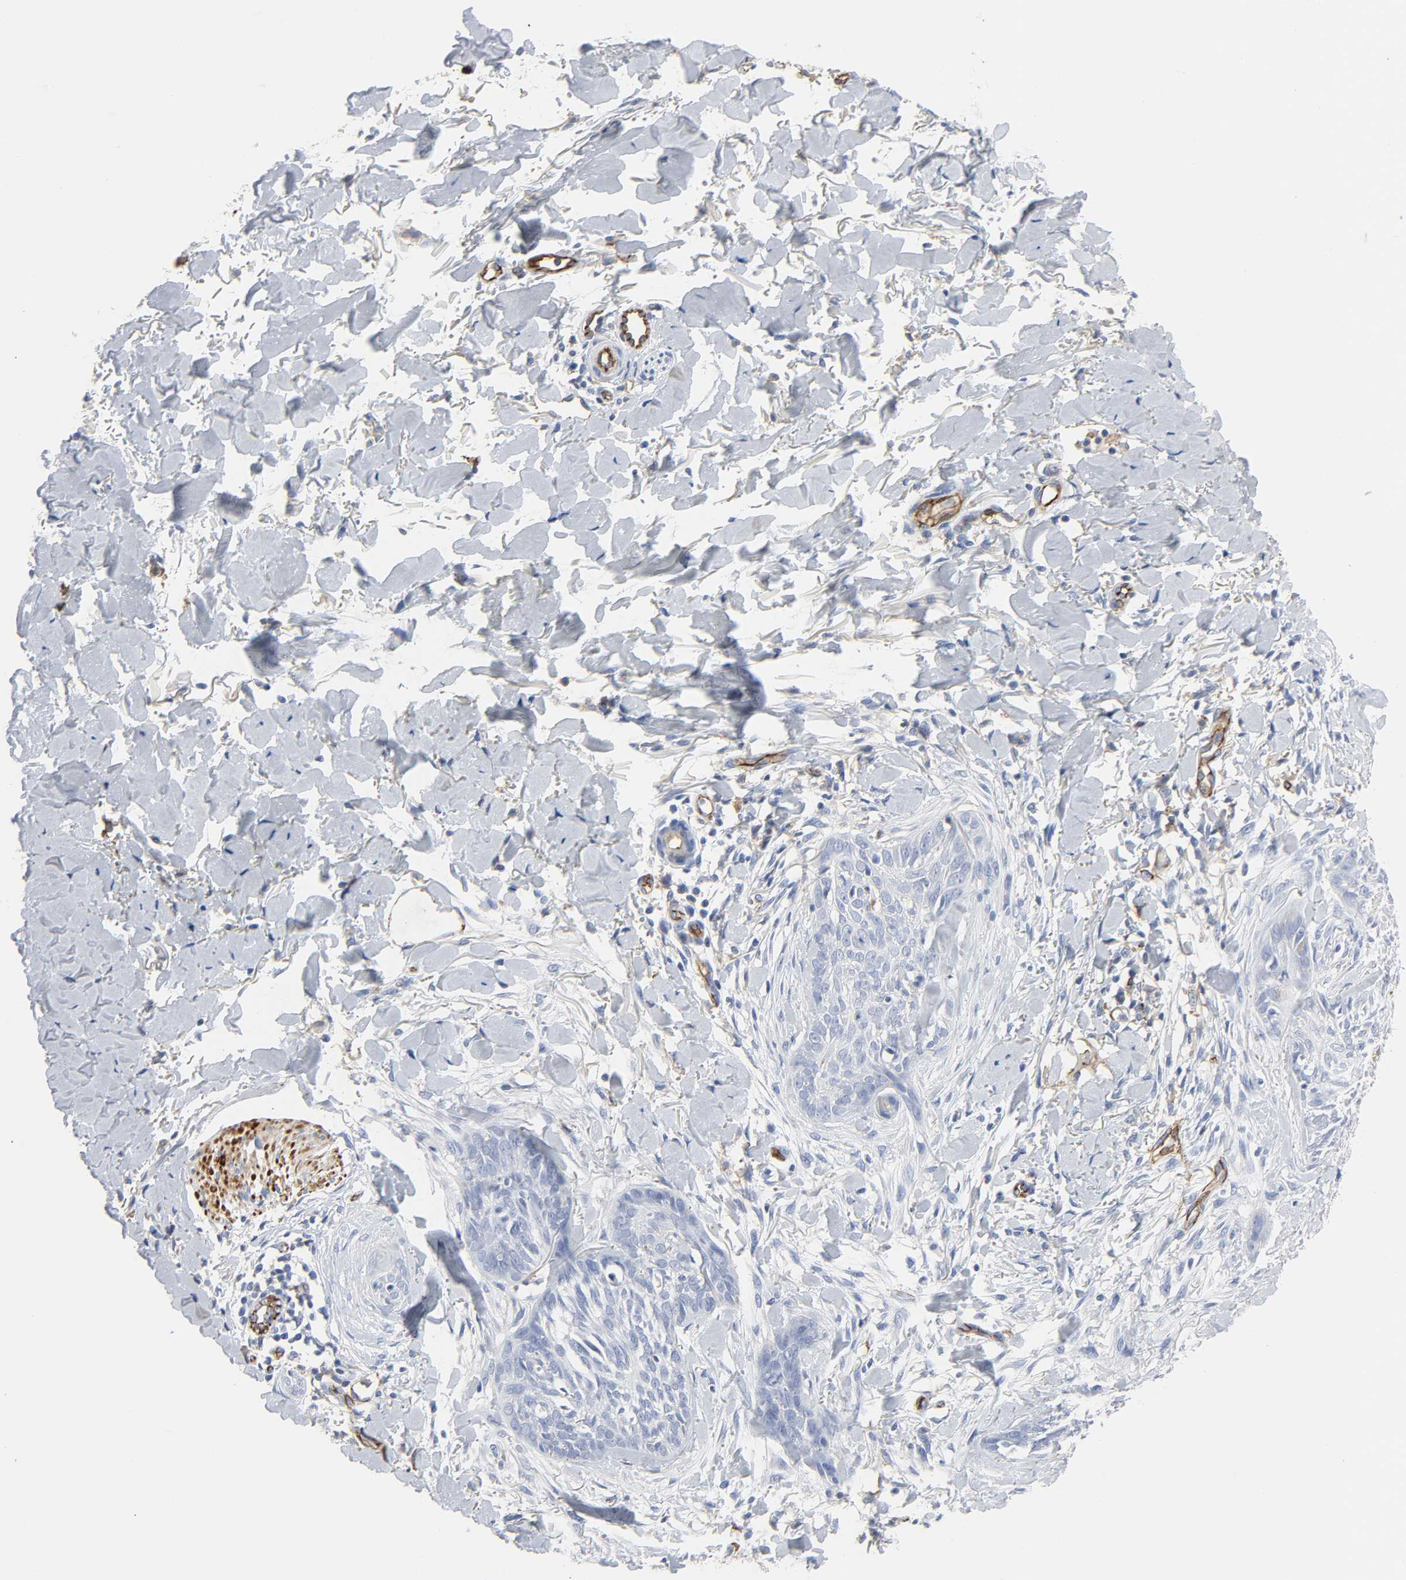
{"staining": {"intensity": "negative", "quantity": "none", "location": "none"}, "tissue": "skin cancer", "cell_type": "Tumor cells", "image_type": "cancer", "snomed": [{"axis": "morphology", "description": "Normal tissue, NOS"}, {"axis": "morphology", "description": "Basal cell carcinoma"}, {"axis": "topography", "description": "Skin"}], "caption": "IHC image of skin cancer (basal cell carcinoma) stained for a protein (brown), which displays no expression in tumor cells.", "gene": "PECAM1", "patient": {"sex": "male", "age": 71}}